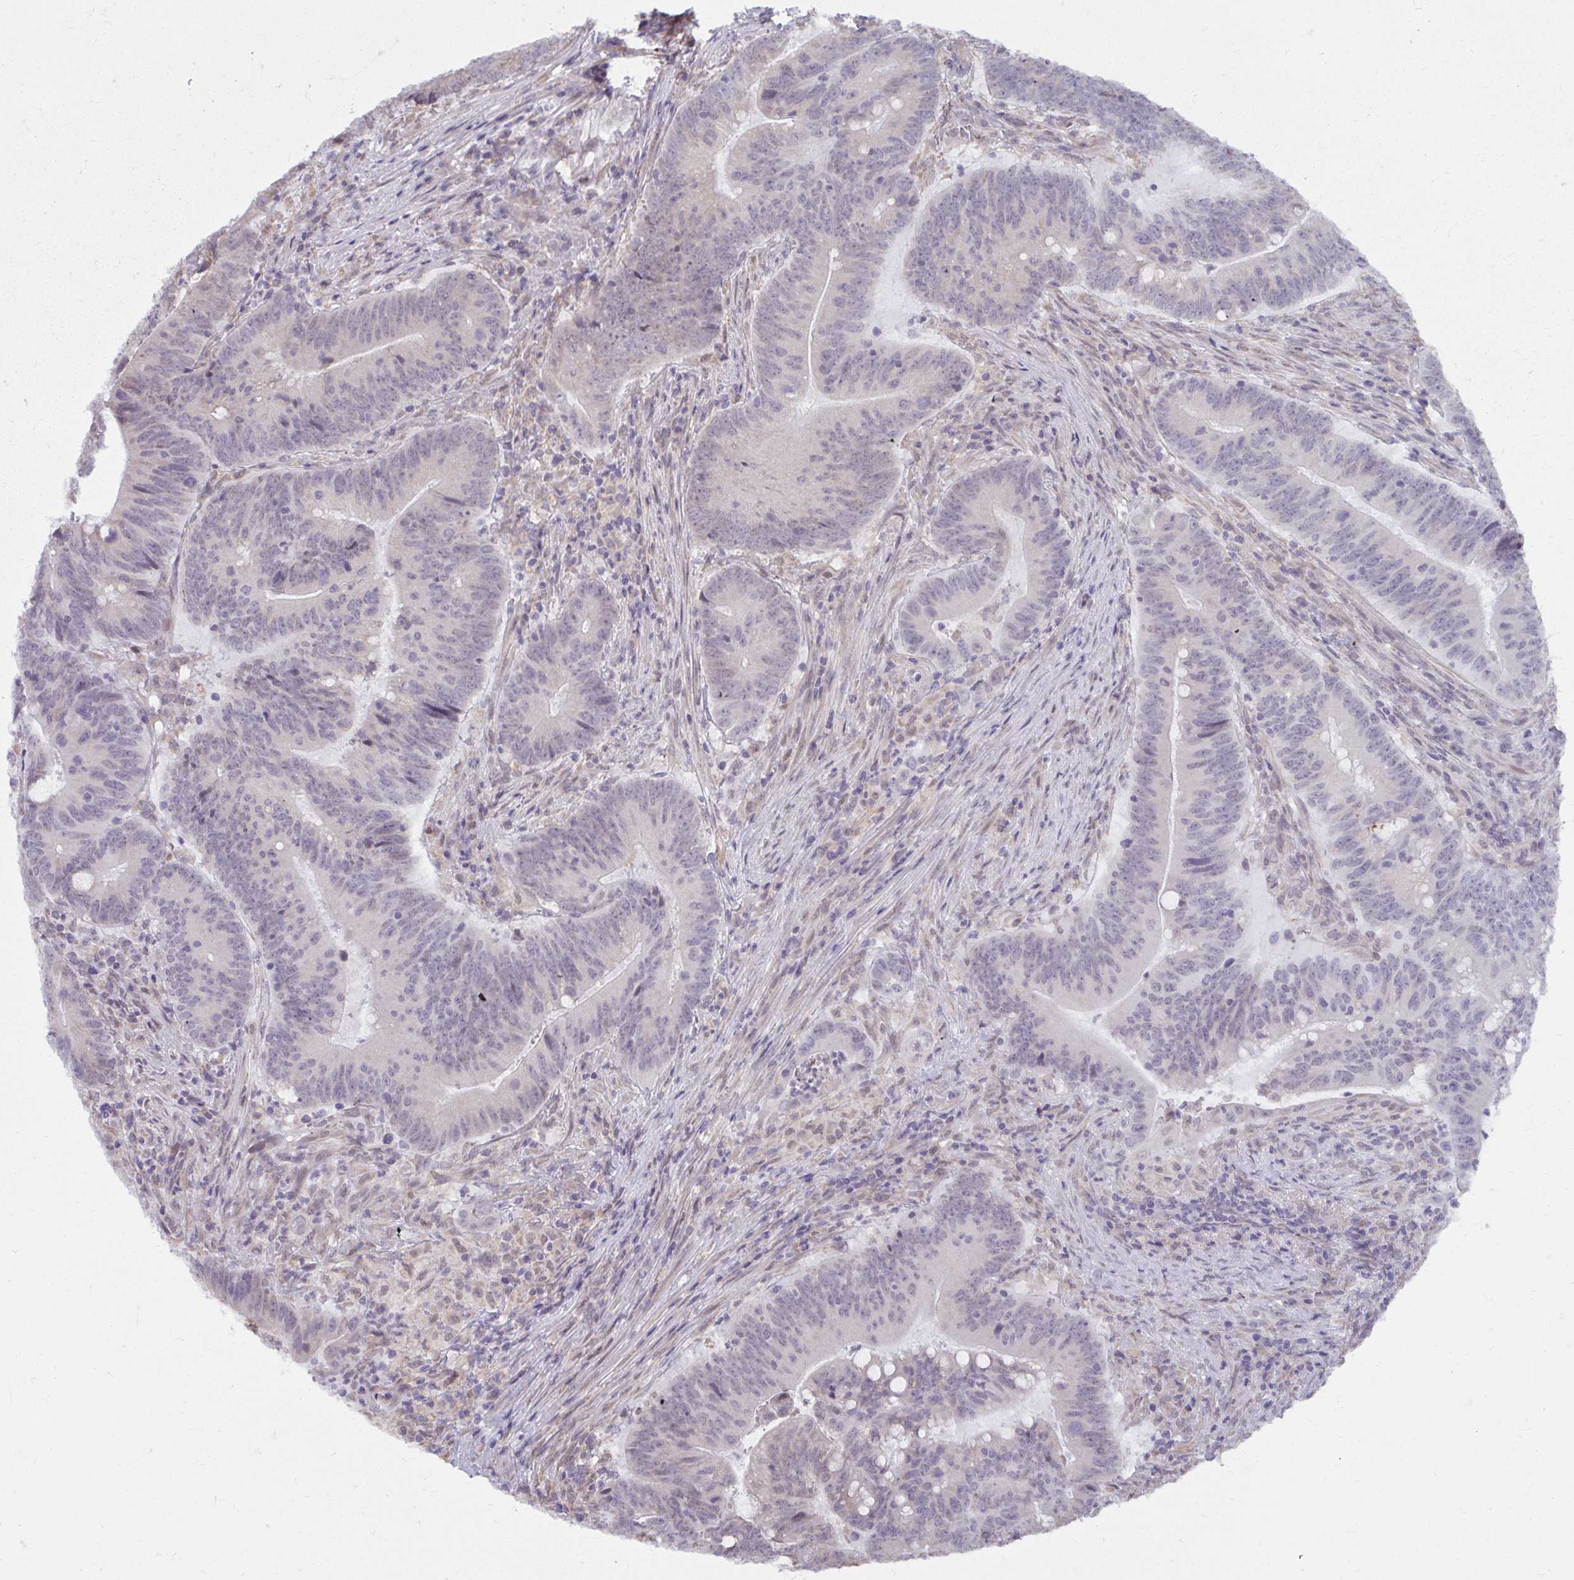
{"staining": {"intensity": "weak", "quantity": "<25%", "location": "nuclear"}, "tissue": "colorectal cancer", "cell_type": "Tumor cells", "image_type": "cancer", "snomed": [{"axis": "morphology", "description": "Adenocarcinoma, NOS"}, {"axis": "topography", "description": "Colon"}], "caption": "The photomicrograph demonstrates no significant expression in tumor cells of colorectal adenocarcinoma. (Stains: DAB (3,3'-diaminobenzidine) immunohistochemistry with hematoxylin counter stain, Microscopy: brightfield microscopy at high magnification).", "gene": "NMNAT1", "patient": {"sex": "female", "age": 87}}